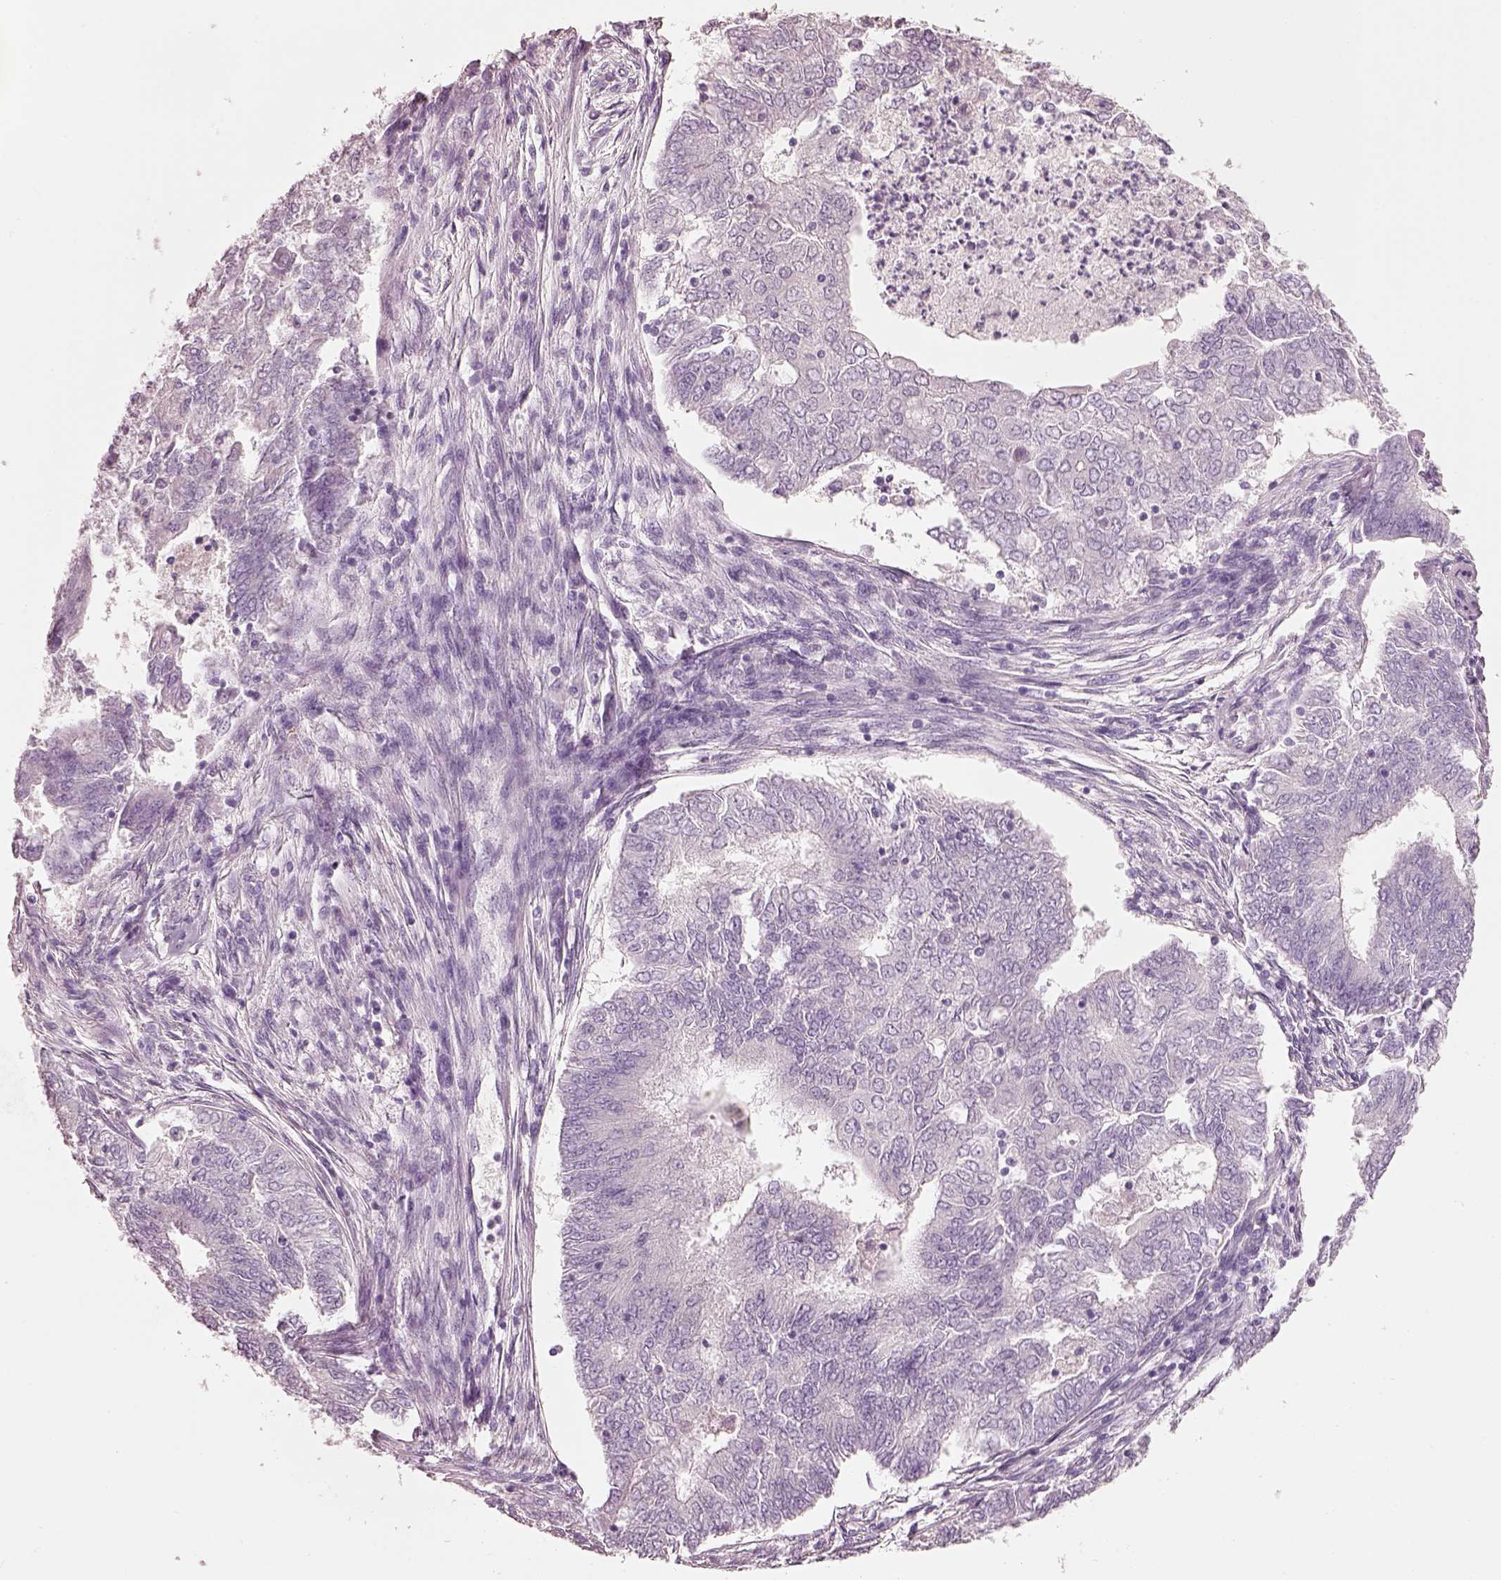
{"staining": {"intensity": "negative", "quantity": "none", "location": "none"}, "tissue": "endometrial cancer", "cell_type": "Tumor cells", "image_type": "cancer", "snomed": [{"axis": "morphology", "description": "Adenocarcinoma, NOS"}, {"axis": "topography", "description": "Endometrium"}], "caption": "Immunohistochemistry (IHC) histopathology image of neoplastic tissue: endometrial adenocarcinoma stained with DAB demonstrates no significant protein positivity in tumor cells.", "gene": "PNOC", "patient": {"sex": "female", "age": 62}}